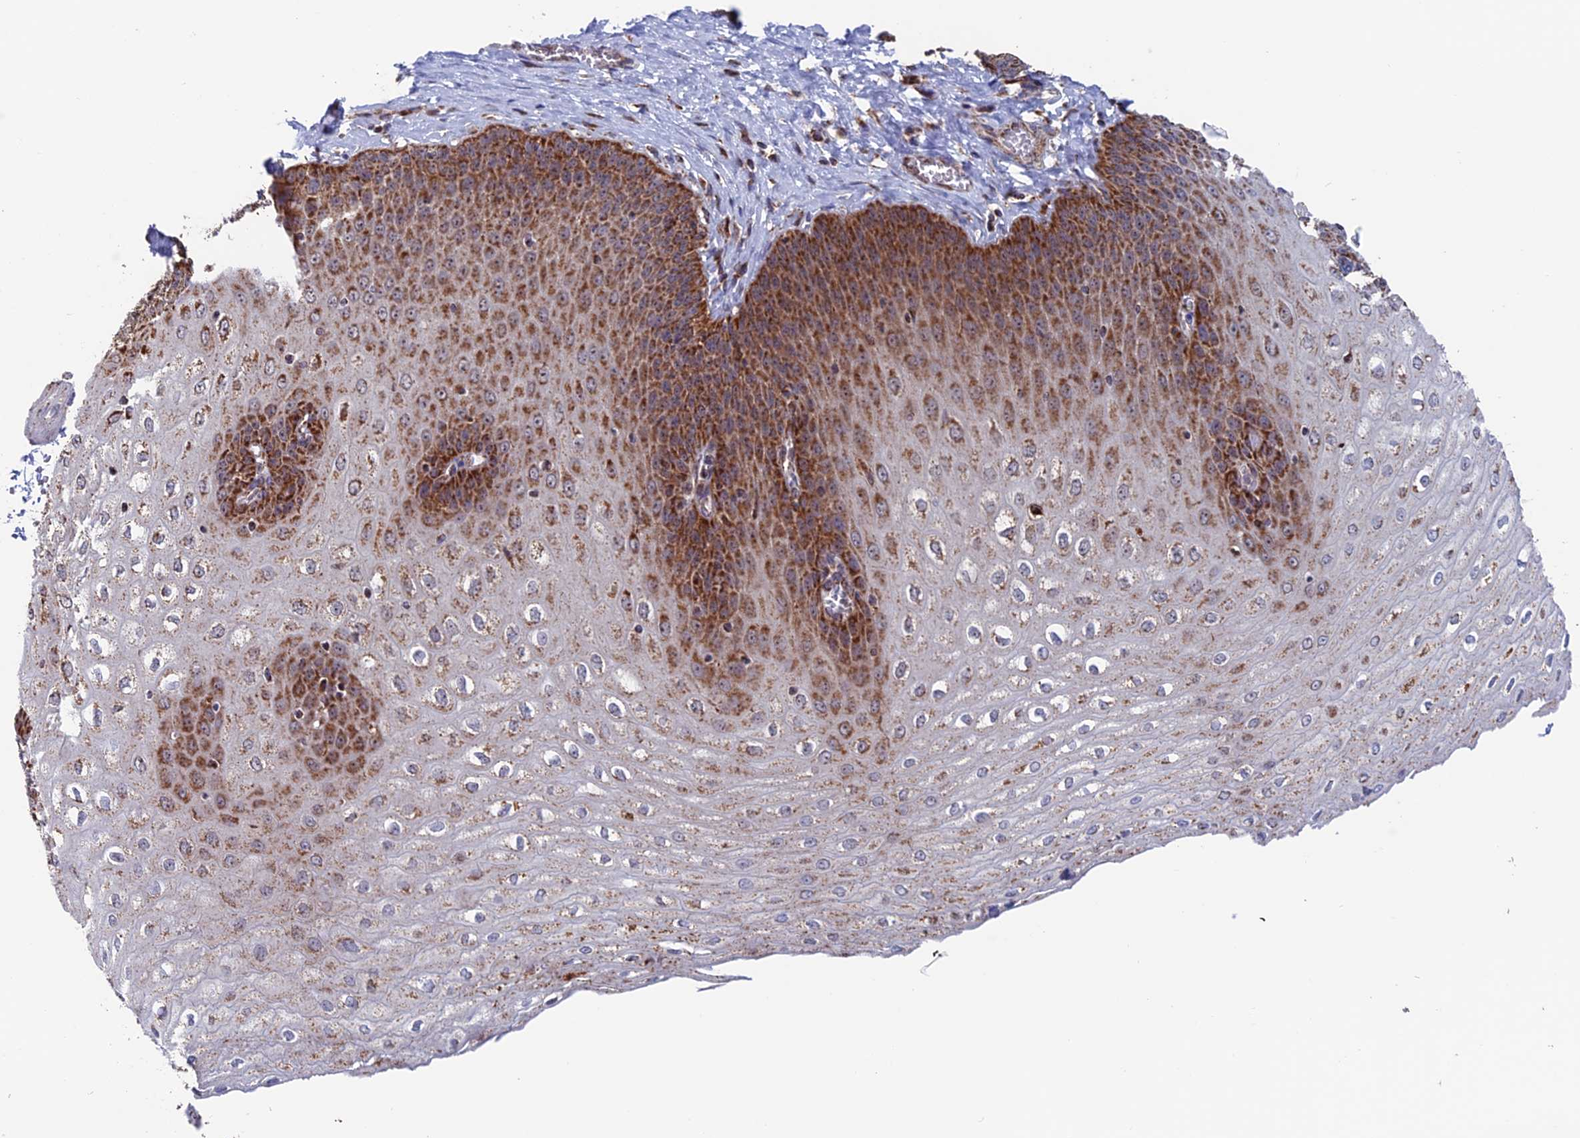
{"staining": {"intensity": "strong", "quantity": ">75%", "location": "cytoplasmic/membranous"}, "tissue": "esophagus", "cell_type": "Squamous epithelial cells", "image_type": "normal", "snomed": [{"axis": "morphology", "description": "Normal tissue, NOS"}, {"axis": "topography", "description": "Esophagus"}], "caption": "Strong cytoplasmic/membranous positivity for a protein is appreciated in approximately >75% of squamous epithelial cells of unremarkable esophagus using immunohistochemistry.", "gene": "DTYMK", "patient": {"sex": "male", "age": 60}}